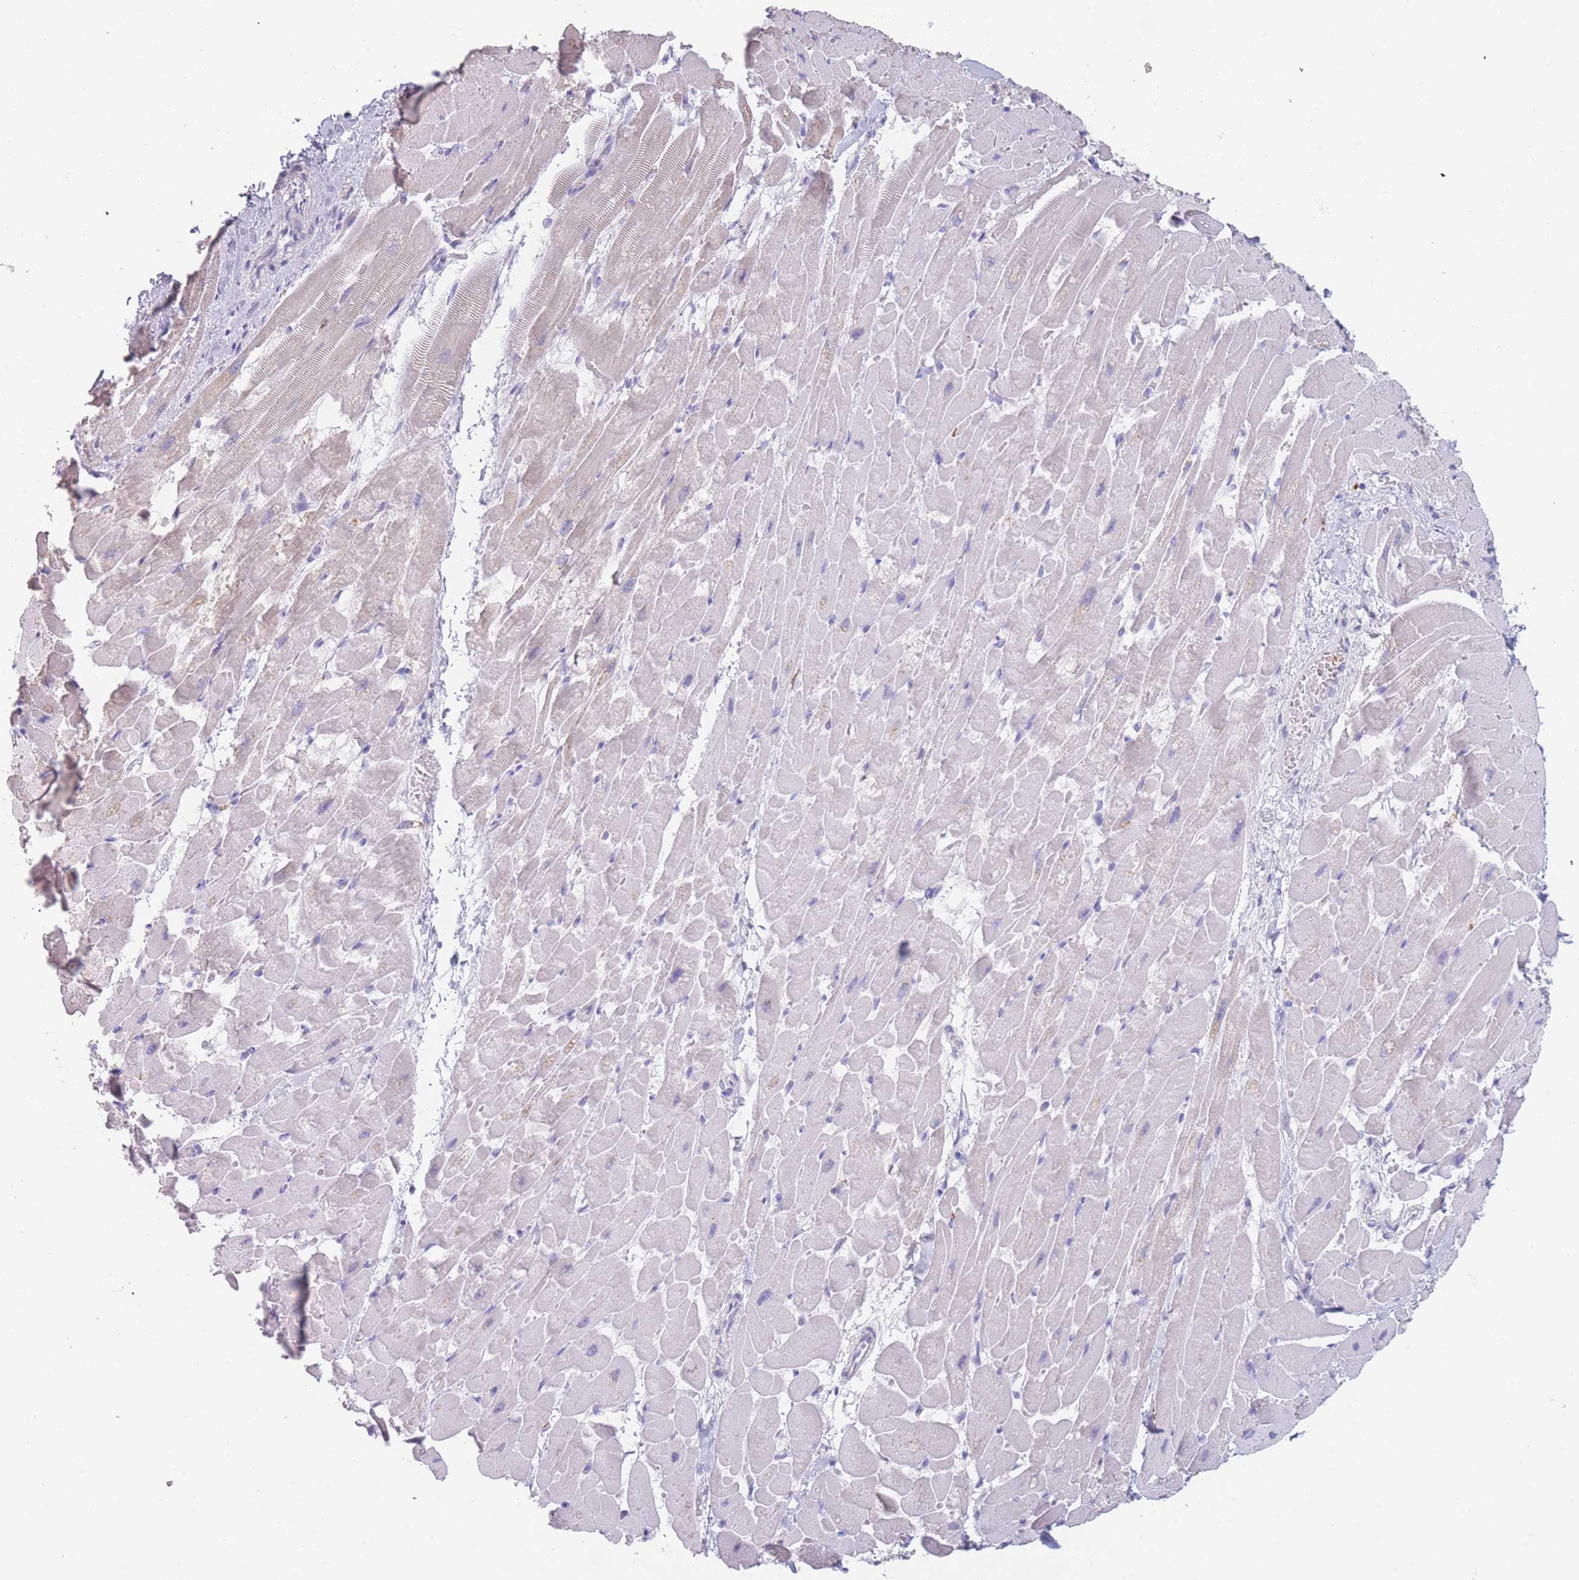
{"staining": {"intensity": "negative", "quantity": "none", "location": "none"}, "tissue": "heart muscle", "cell_type": "Cardiomyocytes", "image_type": "normal", "snomed": [{"axis": "morphology", "description": "Normal tissue, NOS"}, {"axis": "topography", "description": "Heart"}], "caption": "This is an immunohistochemistry (IHC) image of benign human heart muscle. There is no expression in cardiomyocytes.", "gene": "ZNF627", "patient": {"sex": "male", "age": 37}}